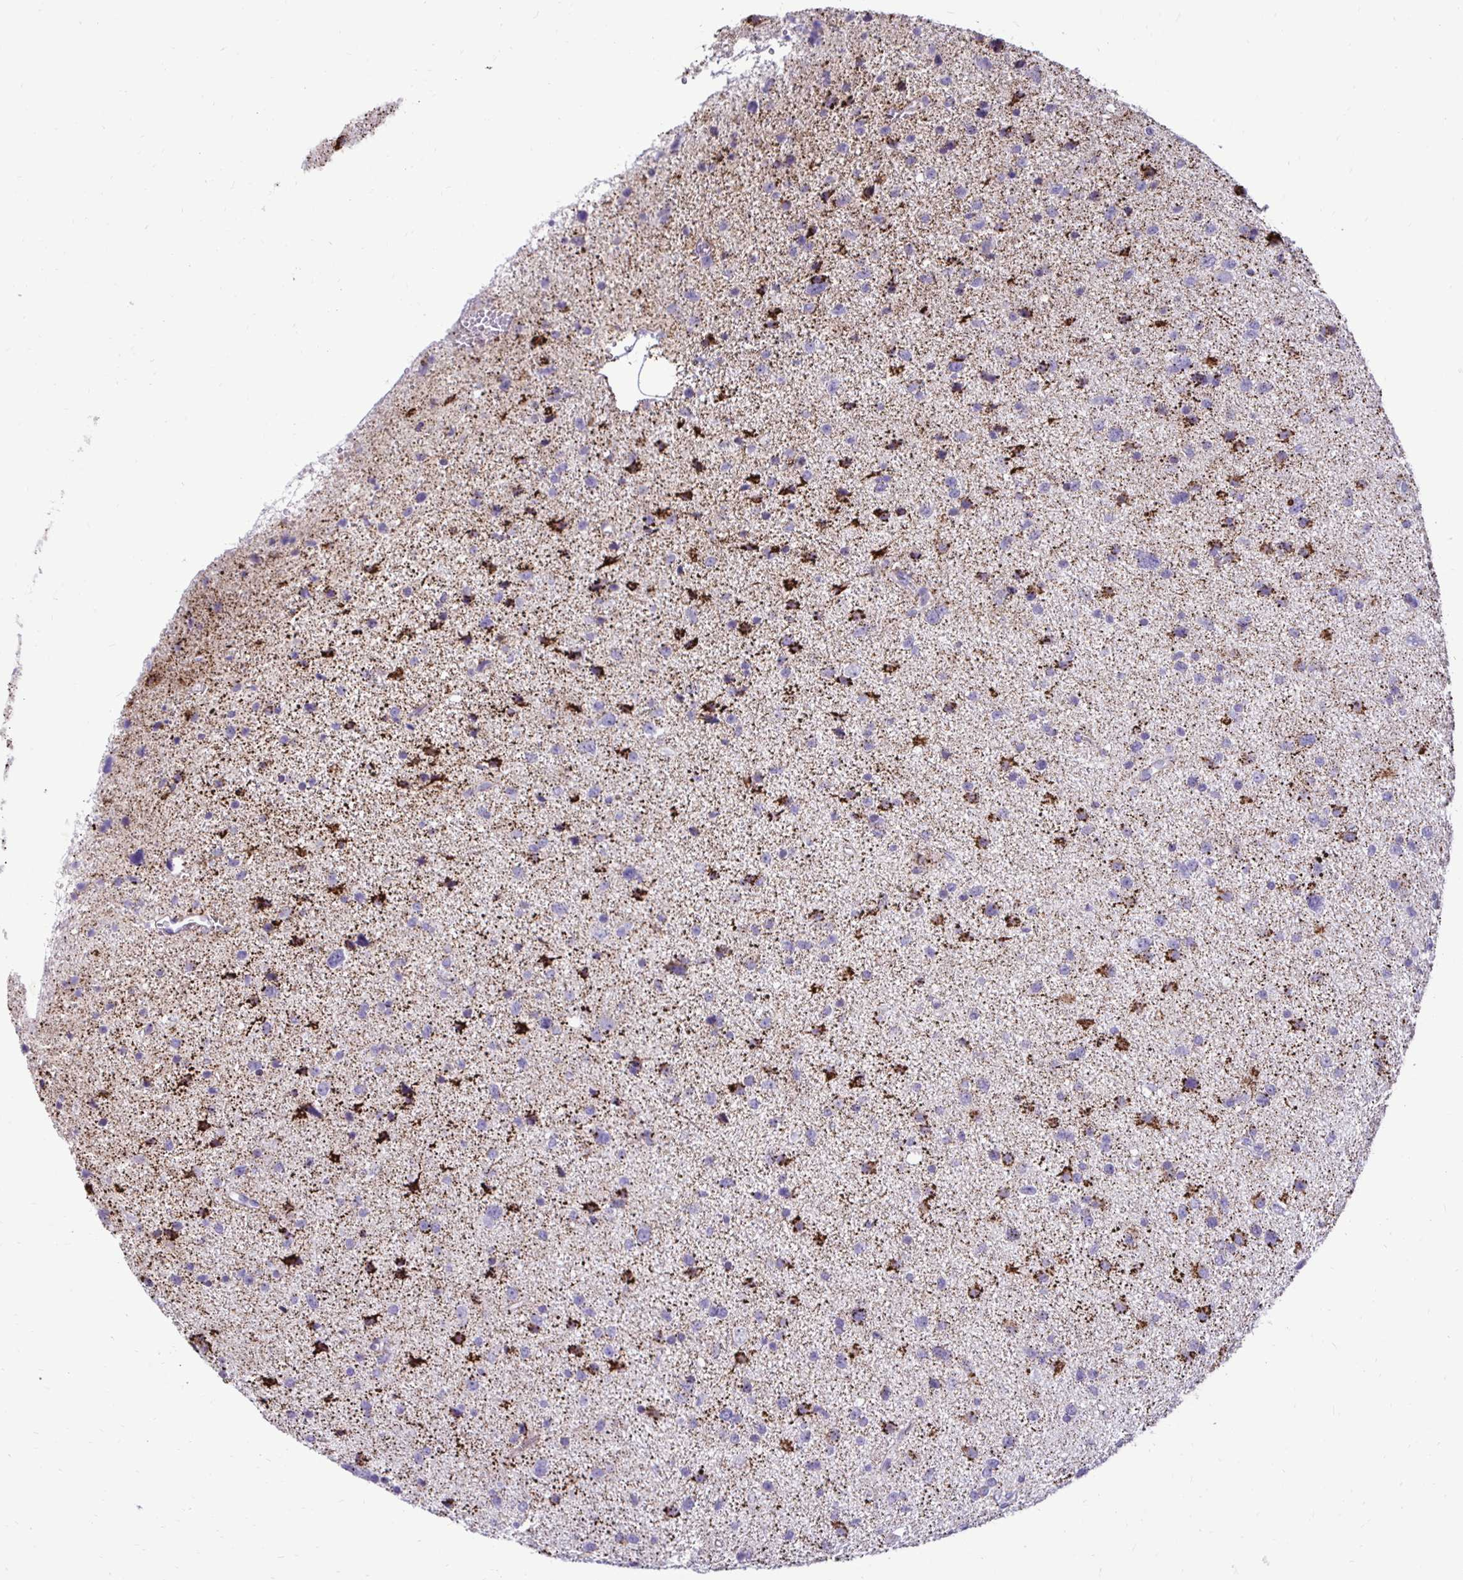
{"staining": {"intensity": "strong", "quantity": "<25%", "location": "cytoplasmic/membranous"}, "tissue": "glioma", "cell_type": "Tumor cells", "image_type": "cancer", "snomed": [{"axis": "morphology", "description": "Glioma, malignant, Low grade"}, {"axis": "topography", "description": "Brain"}], "caption": "Protein expression analysis of glioma reveals strong cytoplasmic/membranous expression in approximately <25% of tumor cells.", "gene": "GAS2", "patient": {"sex": "female", "age": 55}}